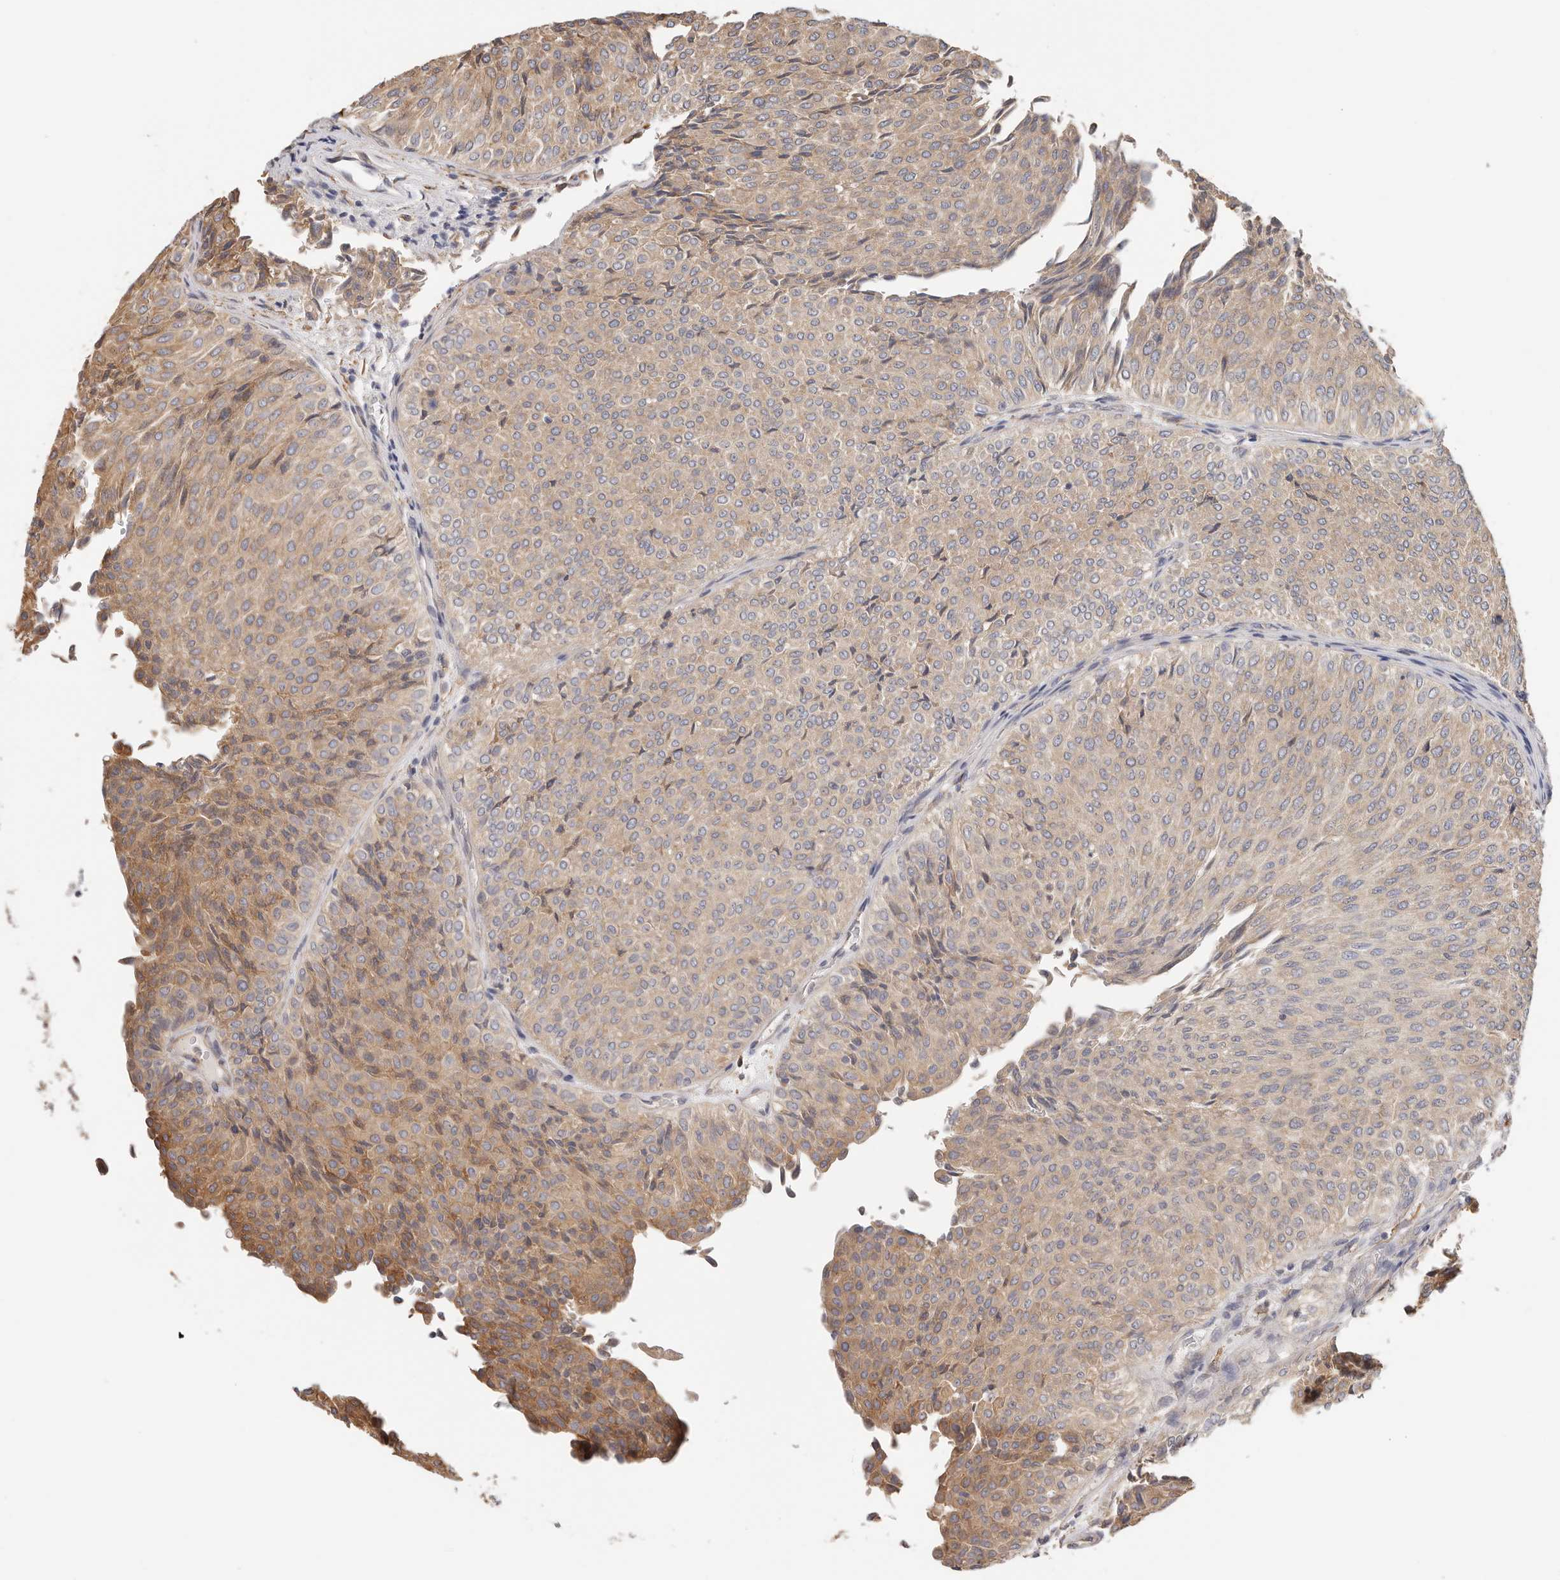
{"staining": {"intensity": "moderate", "quantity": "<25%", "location": "cytoplasmic/membranous"}, "tissue": "urothelial cancer", "cell_type": "Tumor cells", "image_type": "cancer", "snomed": [{"axis": "morphology", "description": "Urothelial carcinoma, Low grade"}, {"axis": "topography", "description": "Urinary bladder"}], "caption": "The photomicrograph shows immunohistochemical staining of low-grade urothelial carcinoma. There is moderate cytoplasmic/membranous staining is present in about <25% of tumor cells. Using DAB (3,3'-diaminobenzidine) (brown) and hematoxylin (blue) stains, captured at high magnification using brightfield microscopy.", "gene": "AFDN", "patient": {"sex": "male", "age": 78}}